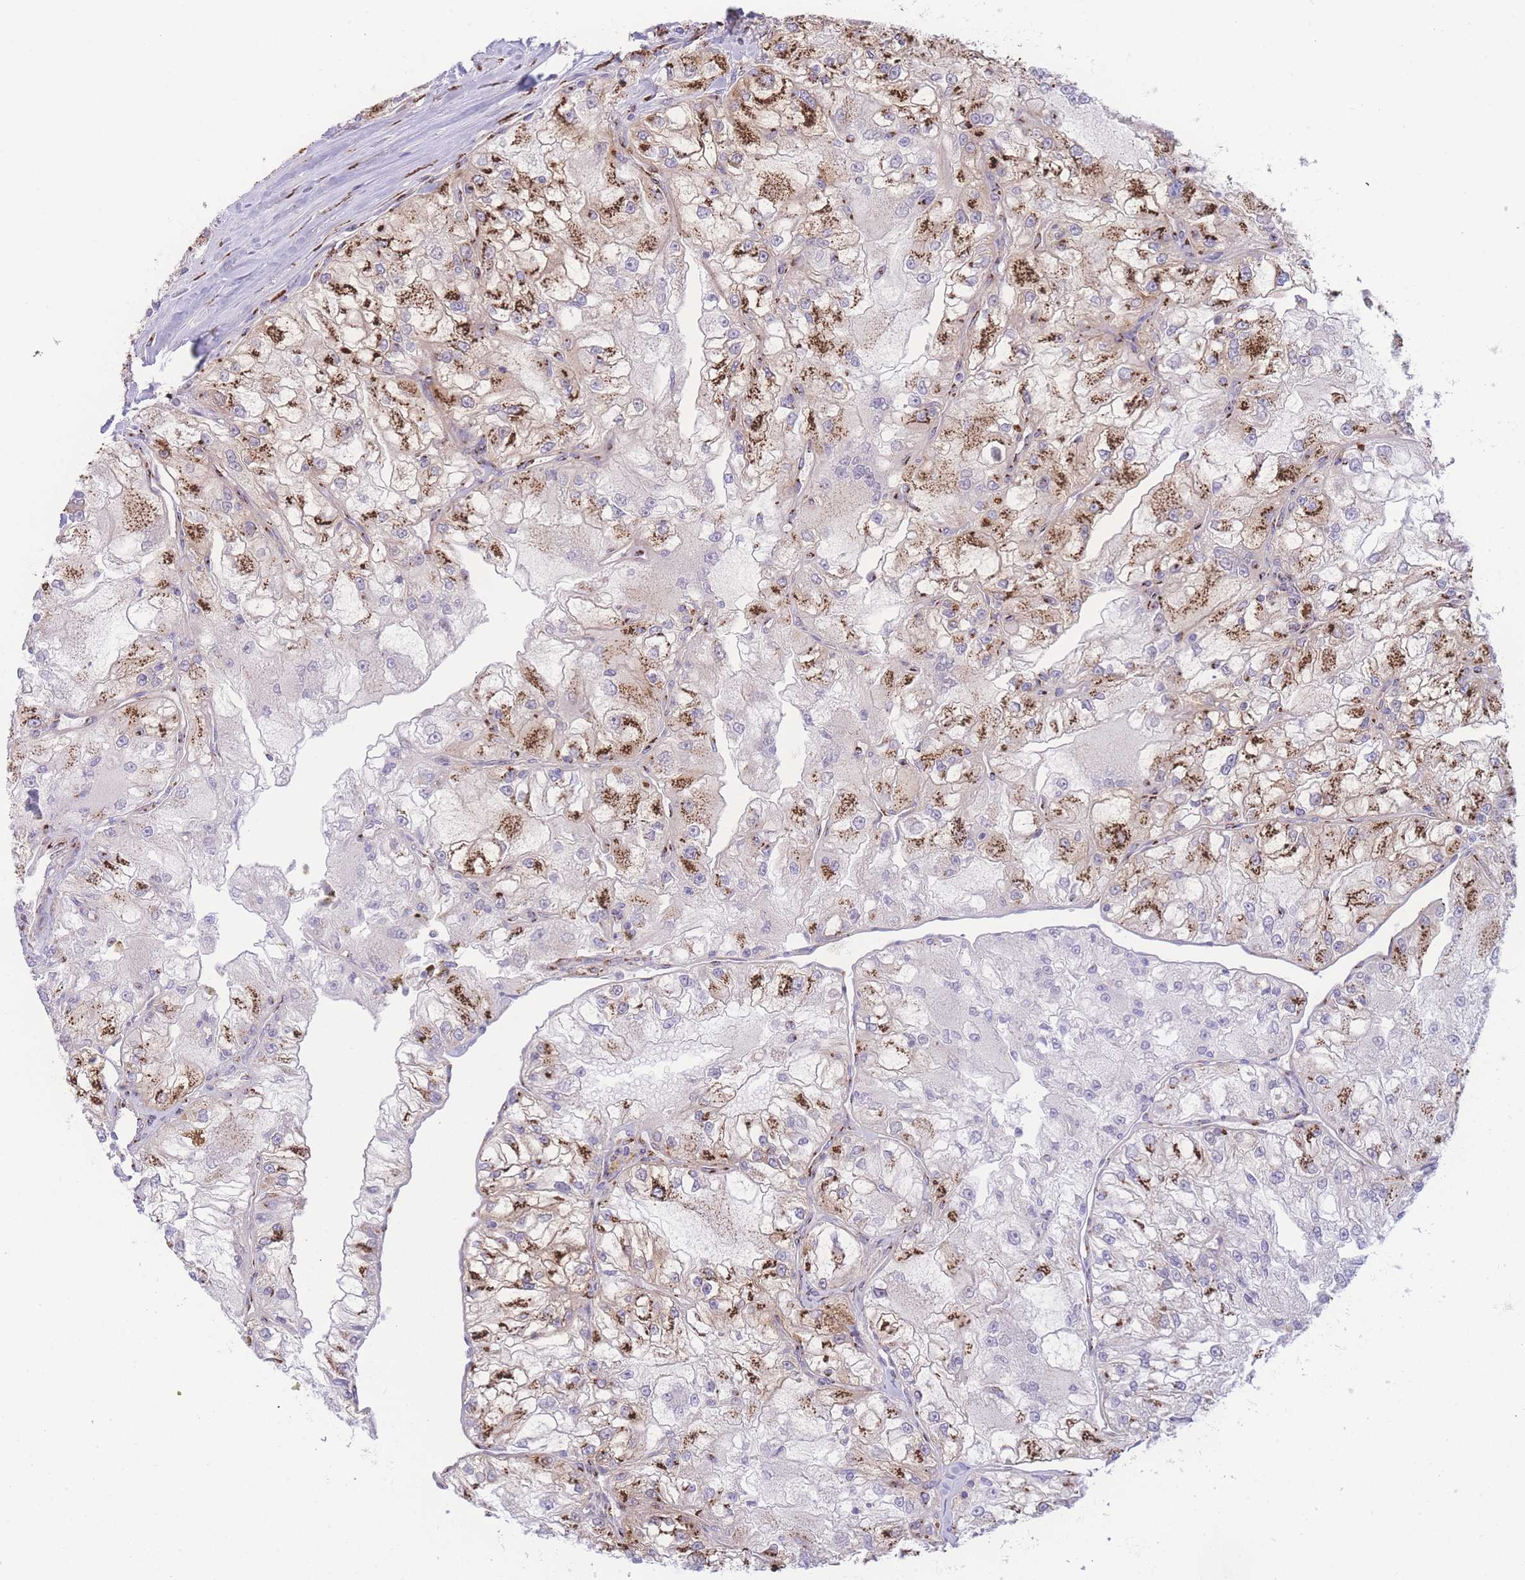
{"staining": {"intensity": "strong", "quantity": "25%-75%", "location": "cytoplasmic/membranous"}, "tissue": "renal cancer", "cell_type": "Tumor cells", "image_type": "cancer", "snomed": [{"axis": "morphology", "description": "Adenocarcinoma, NOS"}, {"axis": "topography", "description": "Kidney"}], "caption": "Renal adenocarcinoma stained with a brown dye reveals strong cytoplasmic/membranous positive positivity in approximately 25%-75% of tumor cells.", "gene": "GOLM2", "patient": {"sex": "female", "age": 72}}